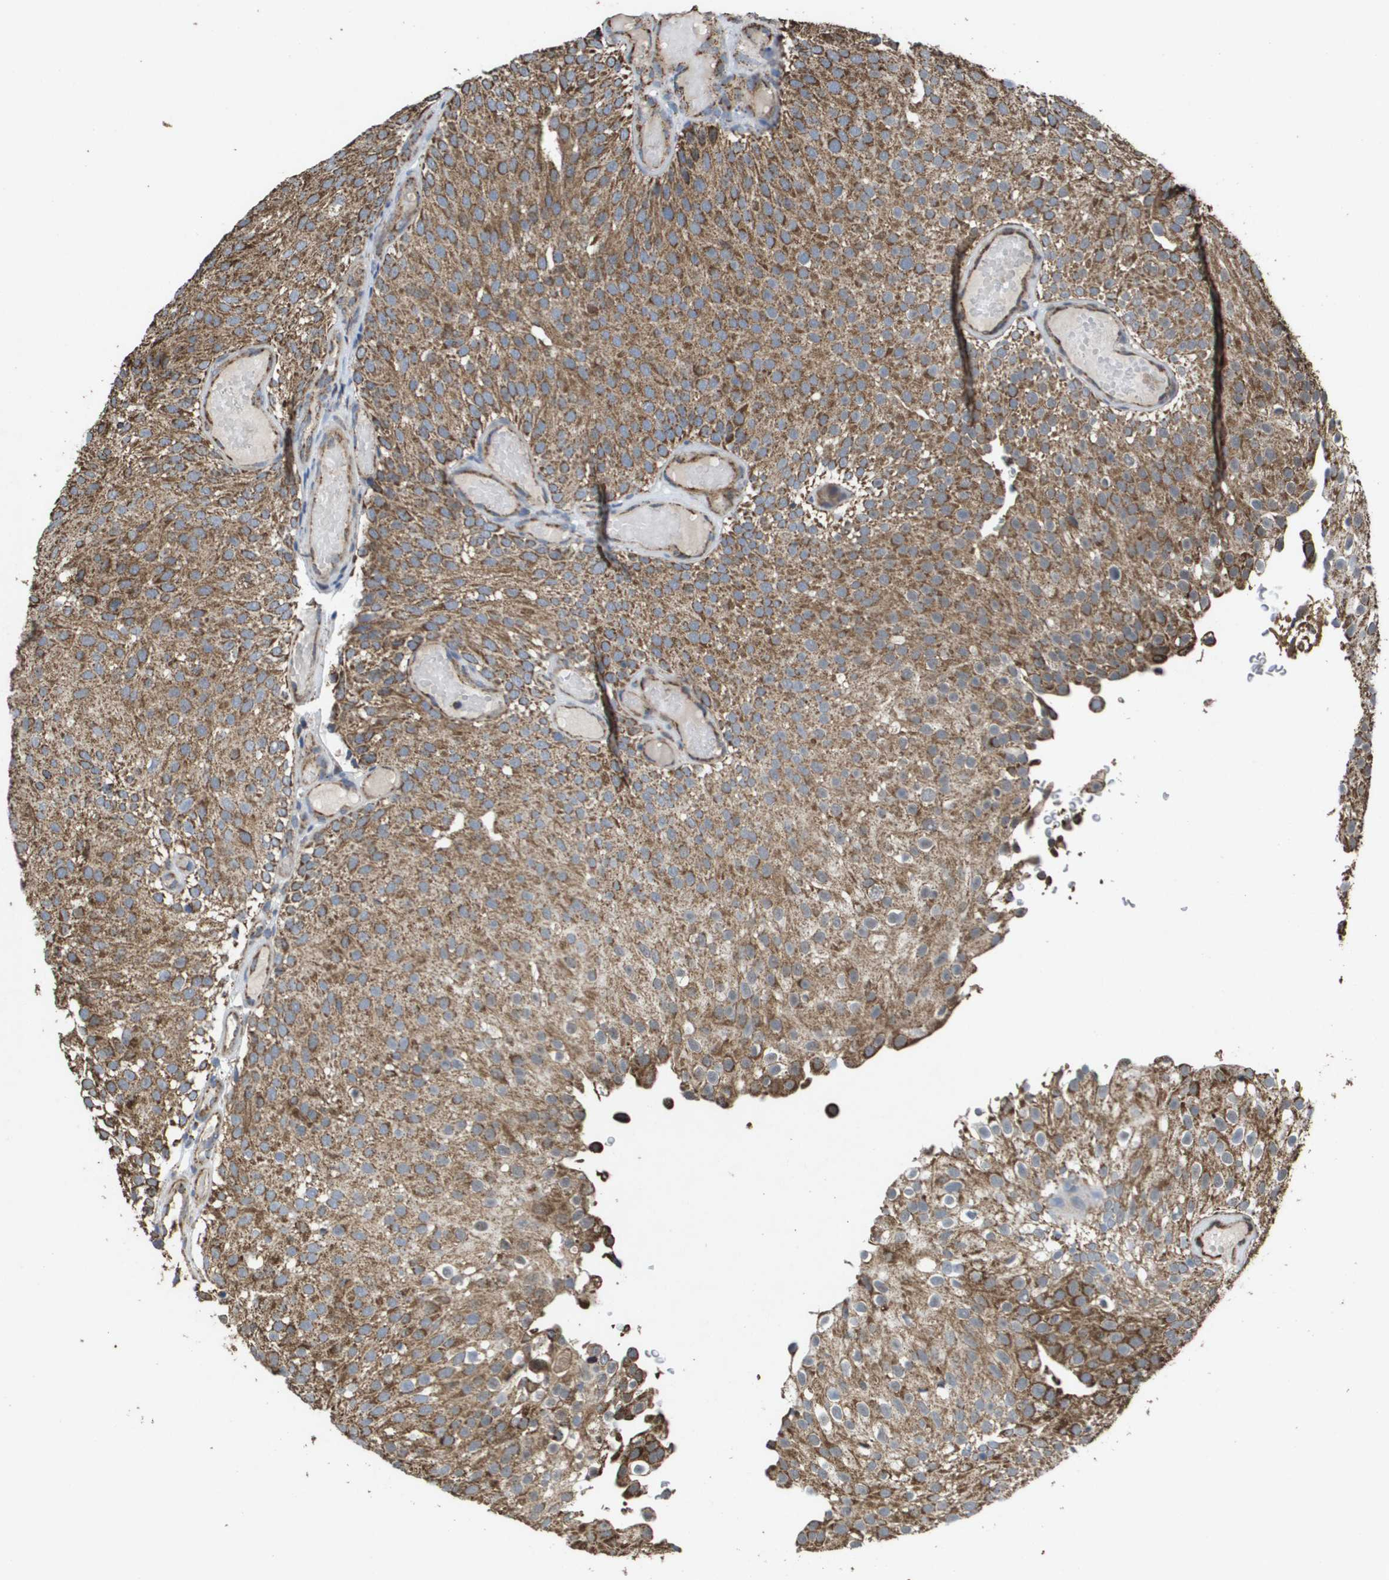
{"staining": {"intensity": "moderate", "quantity": ">75%", "location": "cytoplasmic/membranous"}, "tissue": "urothelial cancer", "cell_type": "Tumor cells", "image_type": "cancer", "snomed": [{"axis": "morphology", "description": "Urothelial carcinoma, Low grade"}, {"axis": "topography", "description": "Urinary bladder"}], "caption": "Immunohistochemistry (DAB (3,3'-diaminobenzidine)) staining of urothelial cancer exhibits moderate cytoplasmic/membranous protein staining in about >75% of tumor cells.", "gene": "HSPE1", "patient": {"sex": "male", "age": 78}}